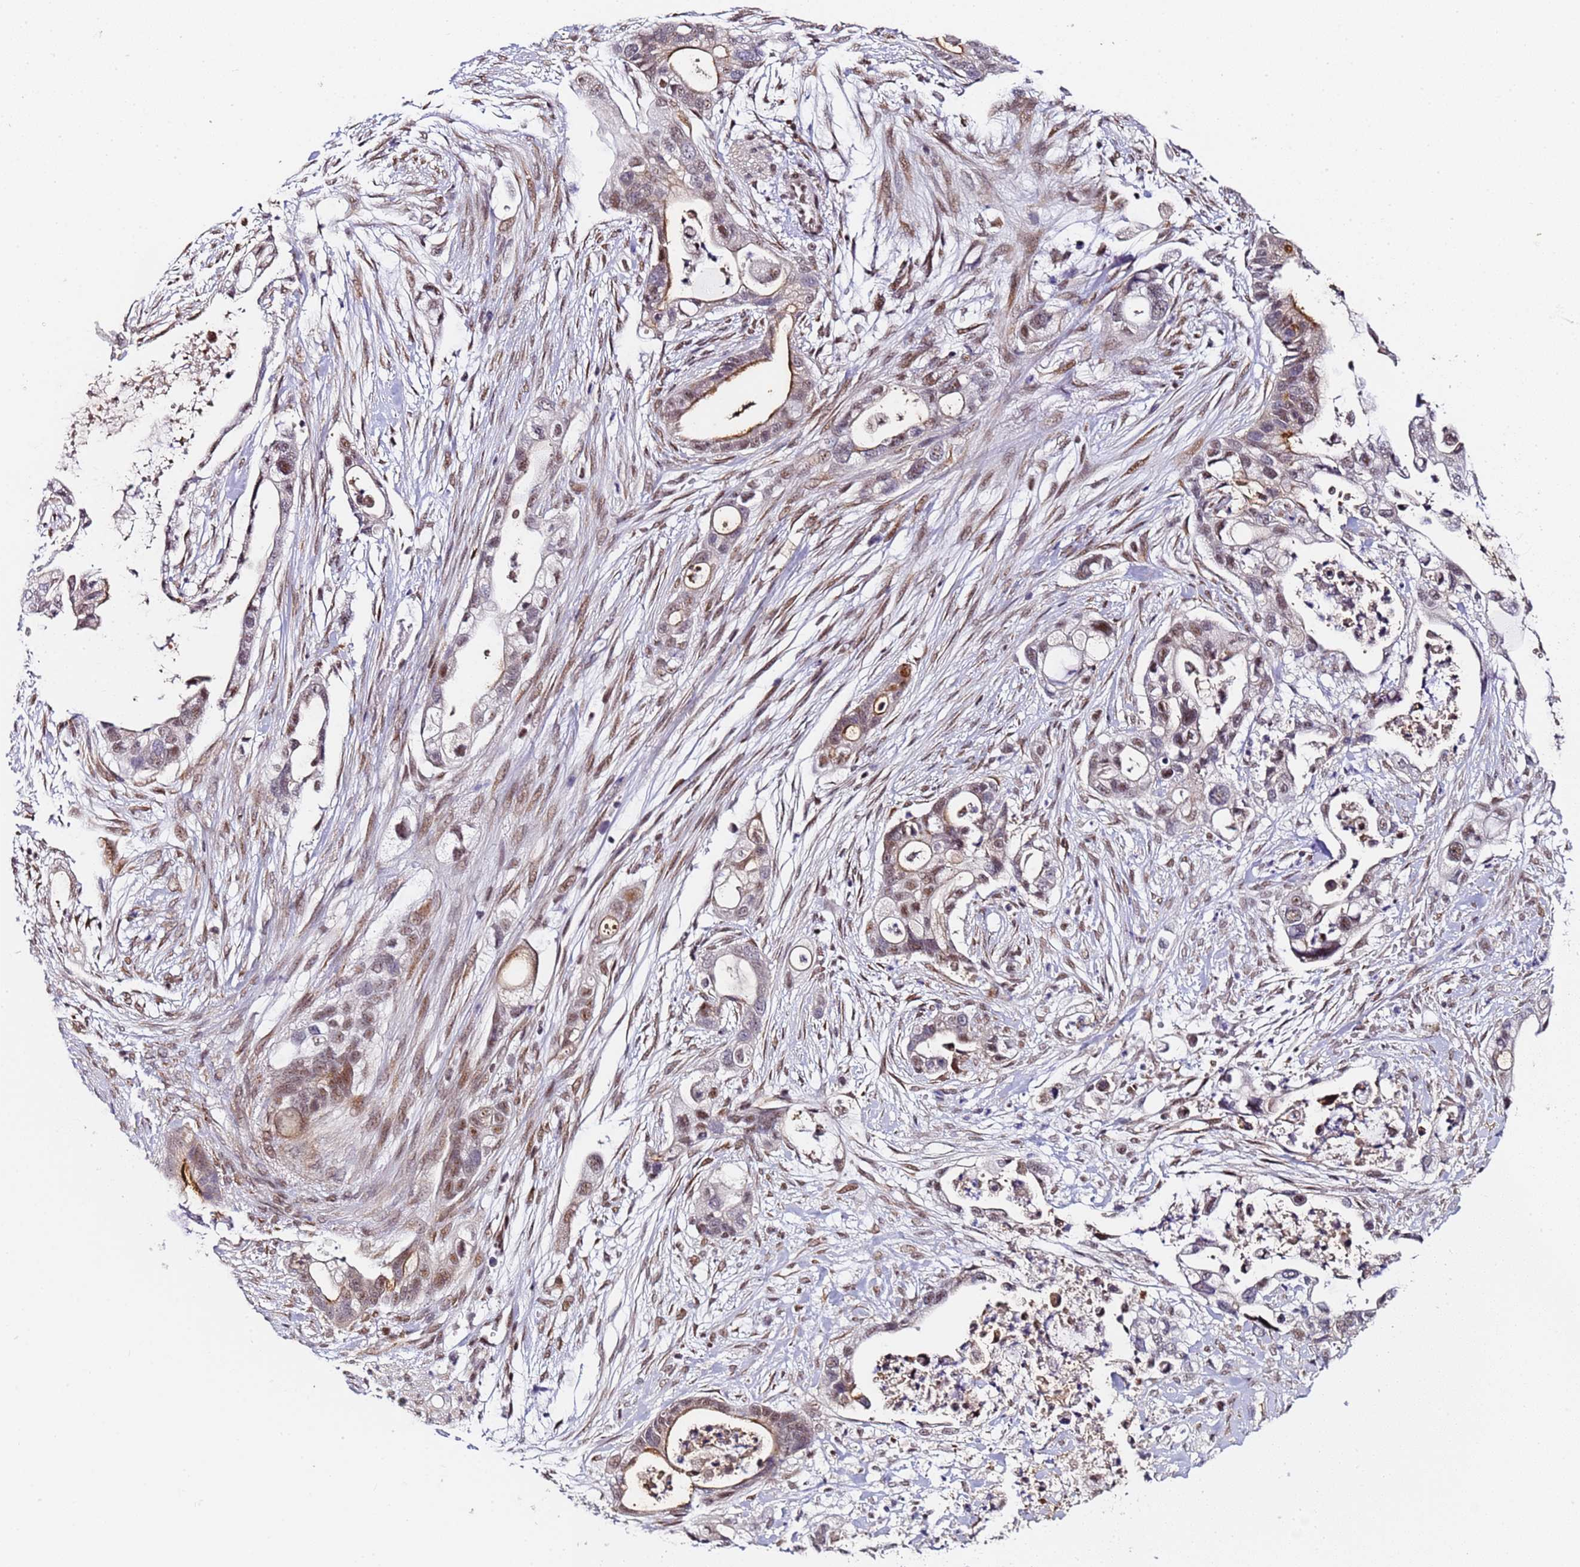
{"staining": {"intensity": "moderate", "quantity": ">75%", "location": "cytoplasmic/membranous,nuclear"}, "tissue": "pancreatic cancer", "cell_type": "Tumor cells", "image_type": "cancer", "snomed": [{"axis": "morphology", "description": "Adenocarcinoma, NOS"}, {"axis": "topography", "description": "Pancreas"}], "caption": "The image reveals immunohistochemical staining of pancreatic cancer (adenocarcinoma). There is moderate cytoplasmic/membranous and nuclear positivity is identified in approximately >75% of tumor cells. (brown staining indicates protein expression, while blue staining denotes nuclei).", "gene": "FNBP4", "patient": {"sex": "male", "age": 53}}